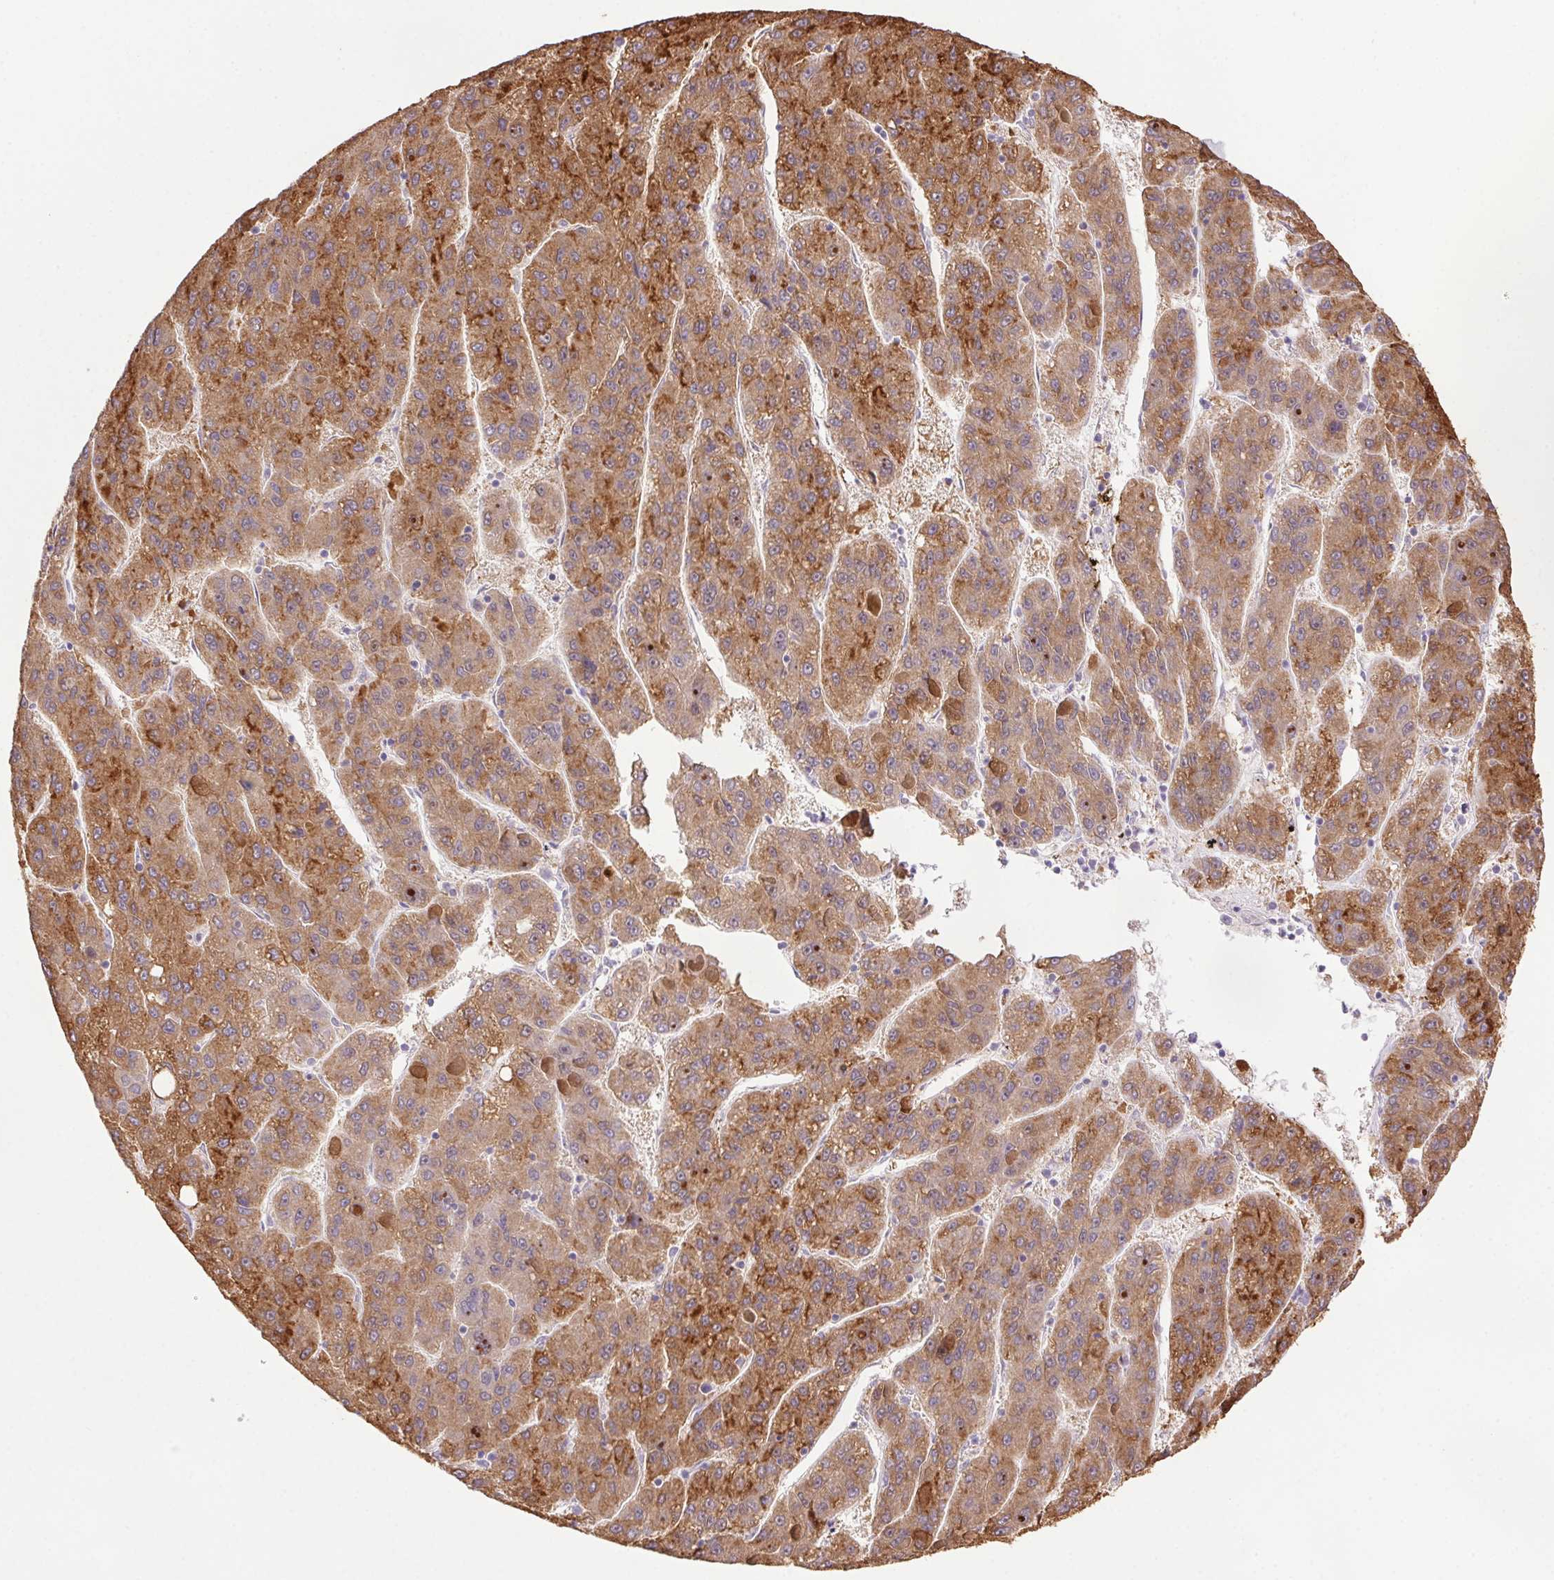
{"staining": {"intensity": "moderate", "quantity": ">75%", "location": "cytoplasmic/membranous"}, "tissue": "liver cancer", "cell_type": "Tumor cells", "image_type": "cancer", "snomed": [{"axis": "morphology", "description": "Carcinoma, Hepatocellular, NOS"}, {"axis": "topography", "description": "Liver"}], "caption": "Moderate cytoplasmic/membranous protein positivity is seen in about >75% of tumor cells in hepatocellular carcinoma (liver).", "gene": "LRRTM1", "patient": {"sex": "female", "age": 82}}